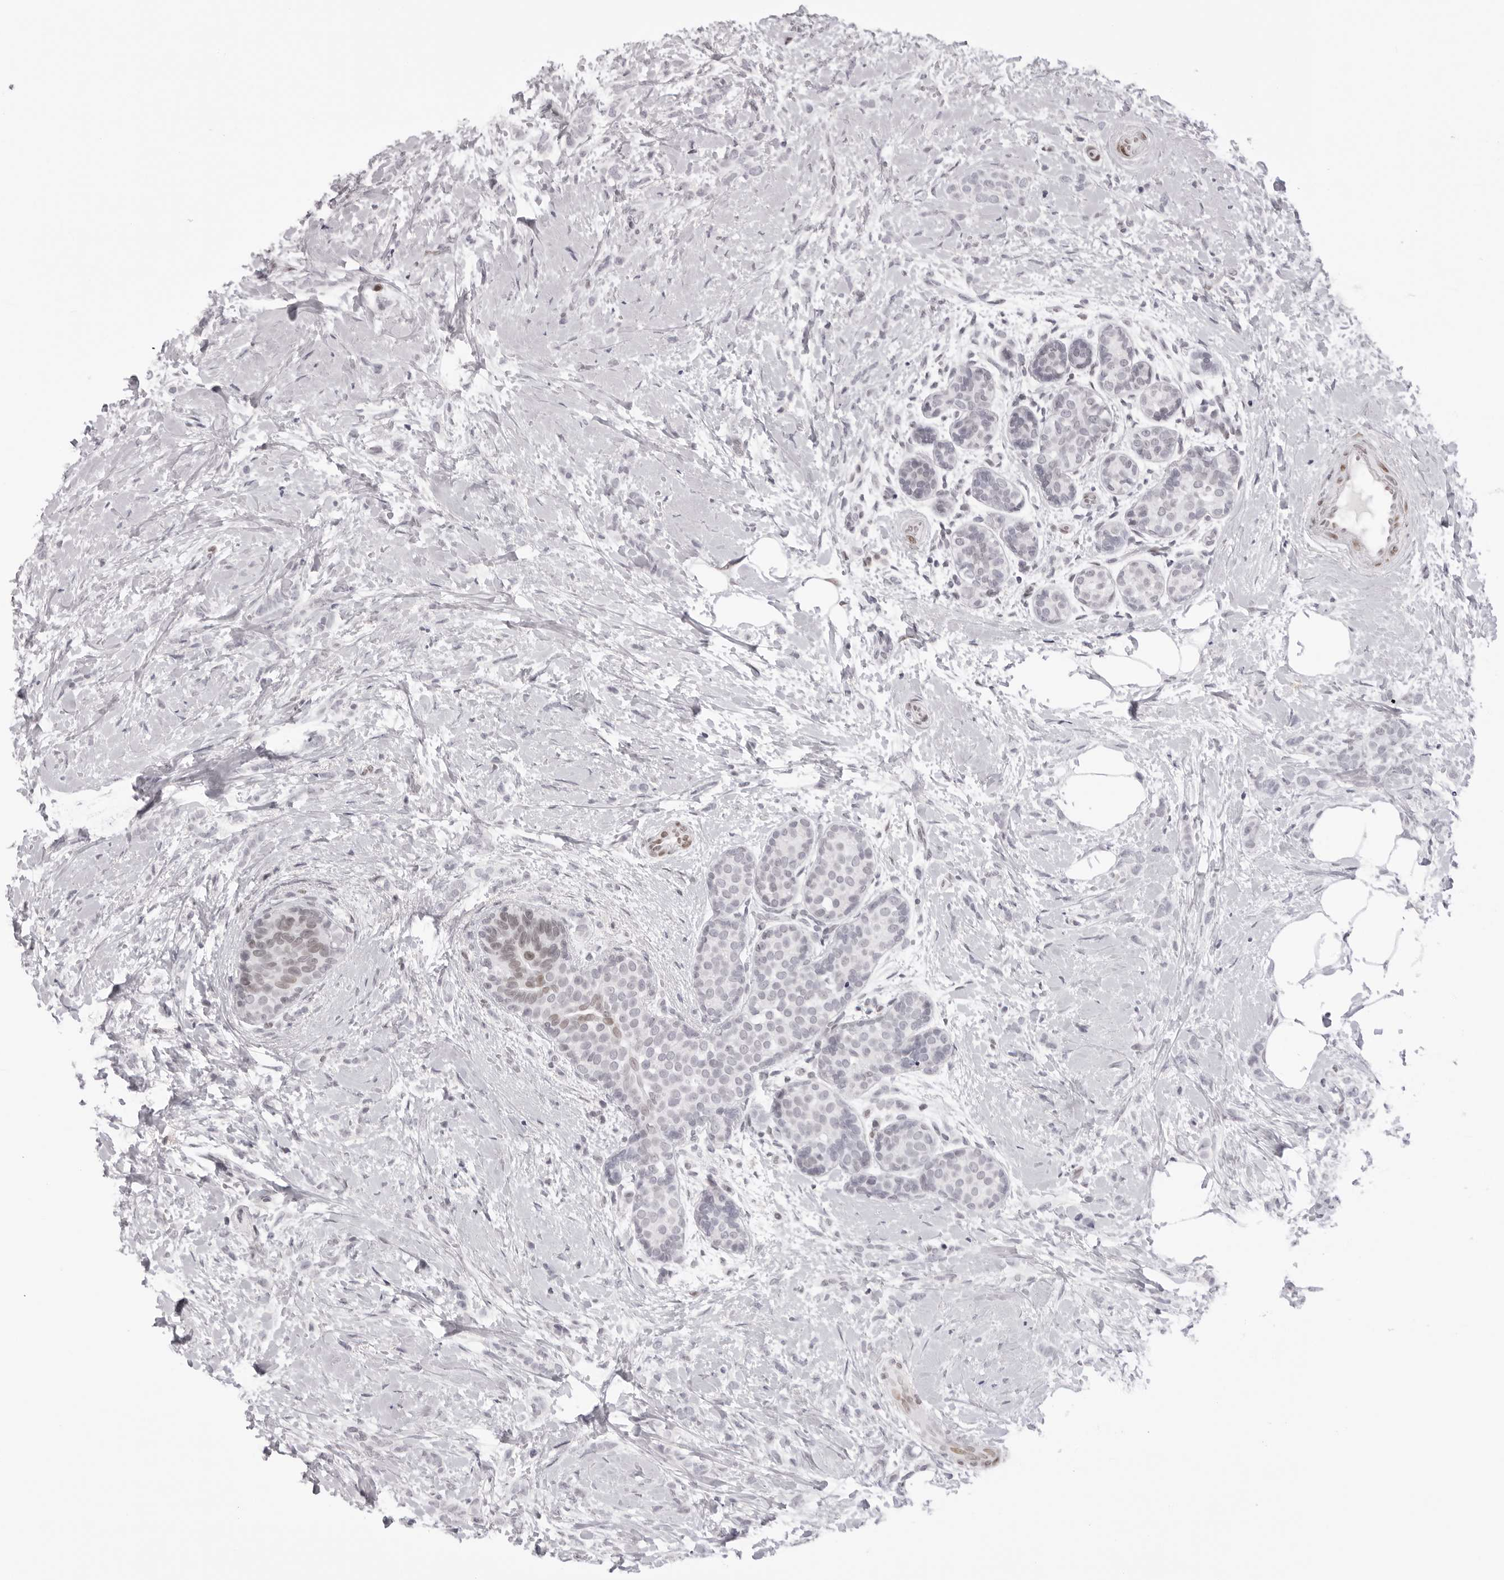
{"staining": {"intensity": "negative", "quantity": "none", "location": "none"}, "tissue": "breast cancer", "cell_type": "Tumor cells", "image_type": "cancer", "snomed": [{"axis": "morphology", "description": "Lobular carcinoma, in situ"}, {"axis": "morphology", "description": "Lobular carcinoma"}, {"axis": "topography", "description": "Breast"}], "caption": "Tumor cells are negative for brown protein staining in breast cancer (lobular carcinoma). The staining was performed using DAB to visualize the protein expression in brown, while the nuclei were stained in blue with hematoxylin (Magnification: 20x).", "gene": "MAFK", "patient": {"sex": "female", "age": 41}}